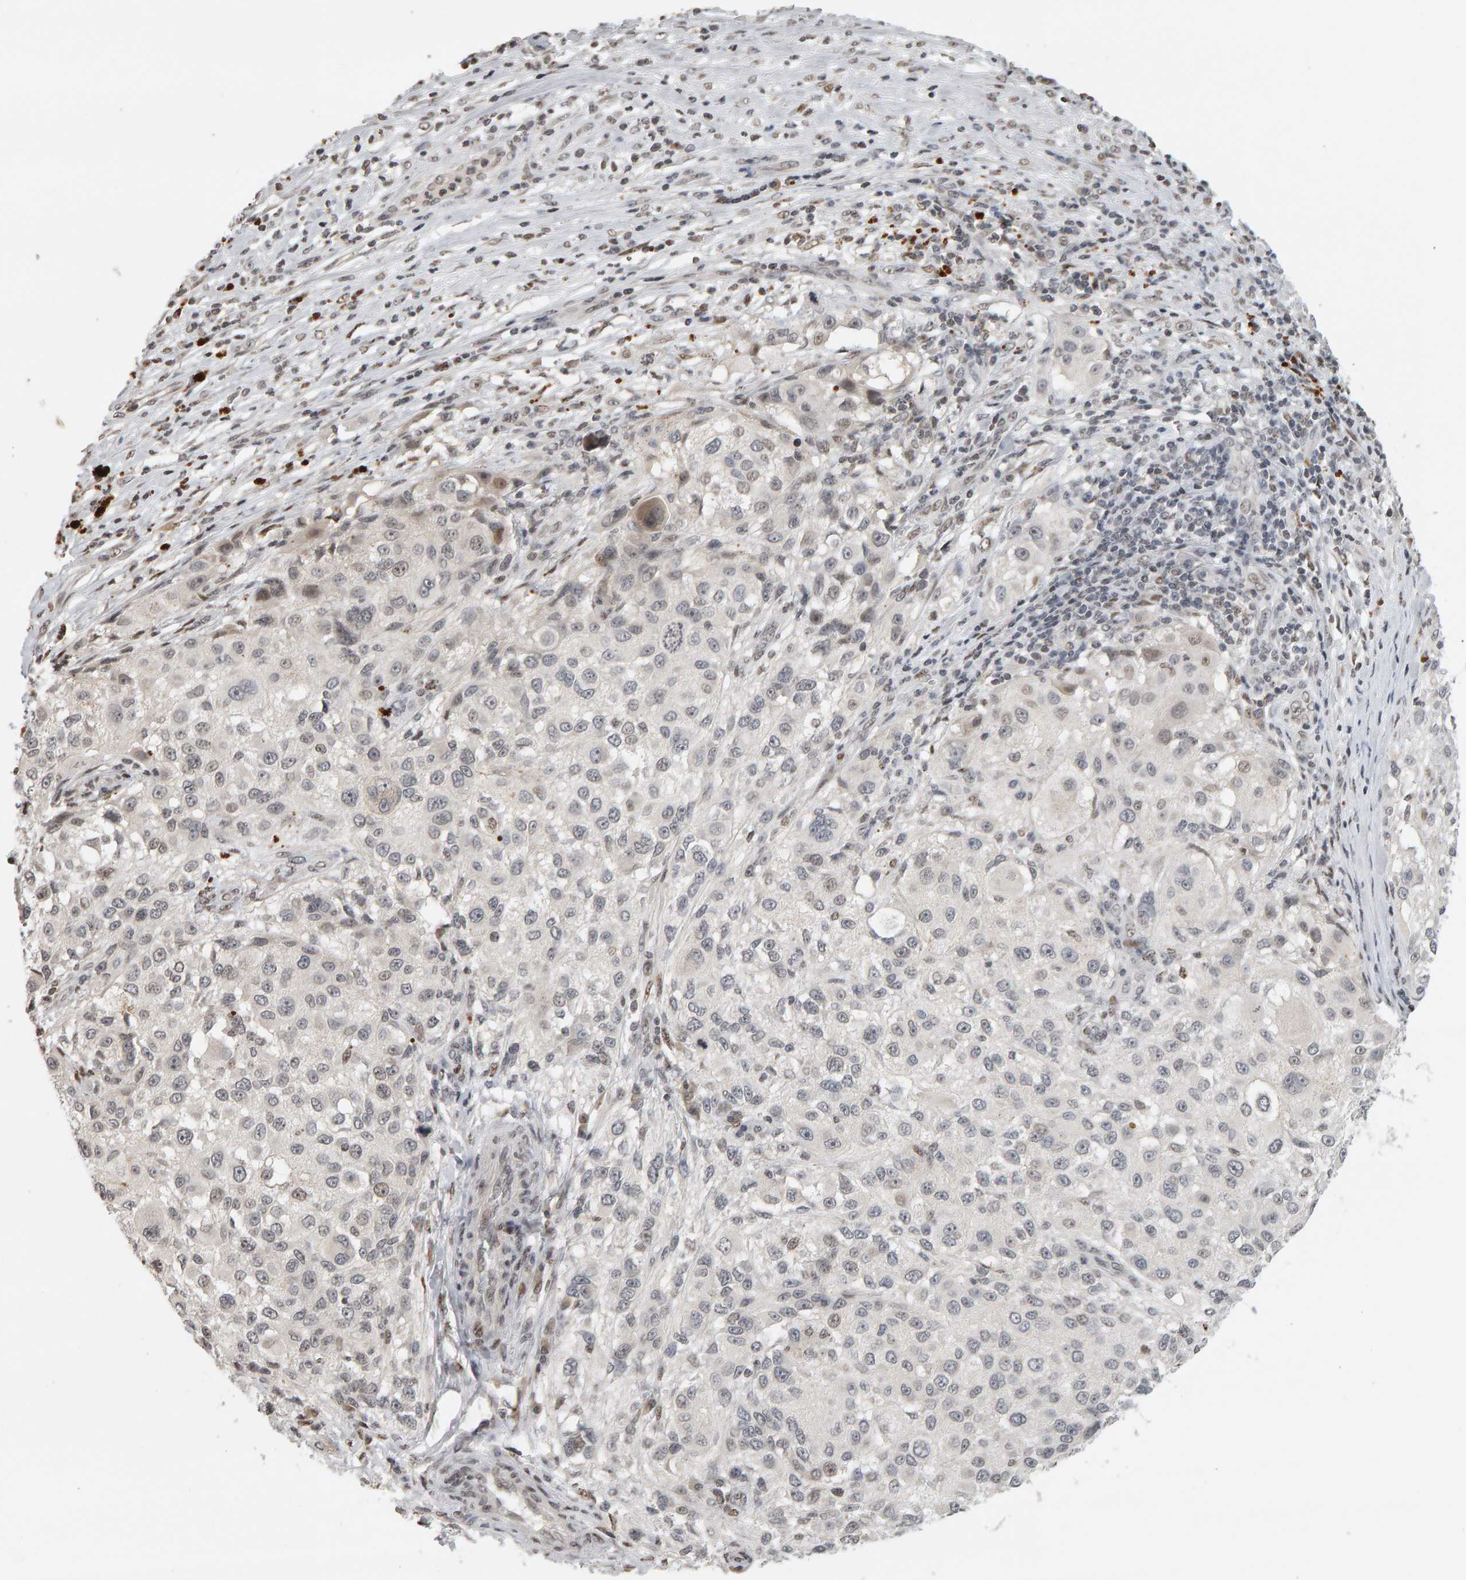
{"staining": {"intensity": "weak", "quantity": "<25%", "location": "nuclear"}, "tissue": "melanoma", "cell_type": "Tumor cells", "image_type": "cancer", "snomed": [{"axis": "morphology", "description": "Necrosis, NOS"}, {"axis": "morphology", "description": "Malignant melanoma, NOS"}, {"axis": "topography", "description": "Skin"}], "caption": "Protein analysis of melanoma demonstrates no significant staining in tumor cells.", "gene": "TRAM1", "patient": {"sex": "female", "age": 87}}